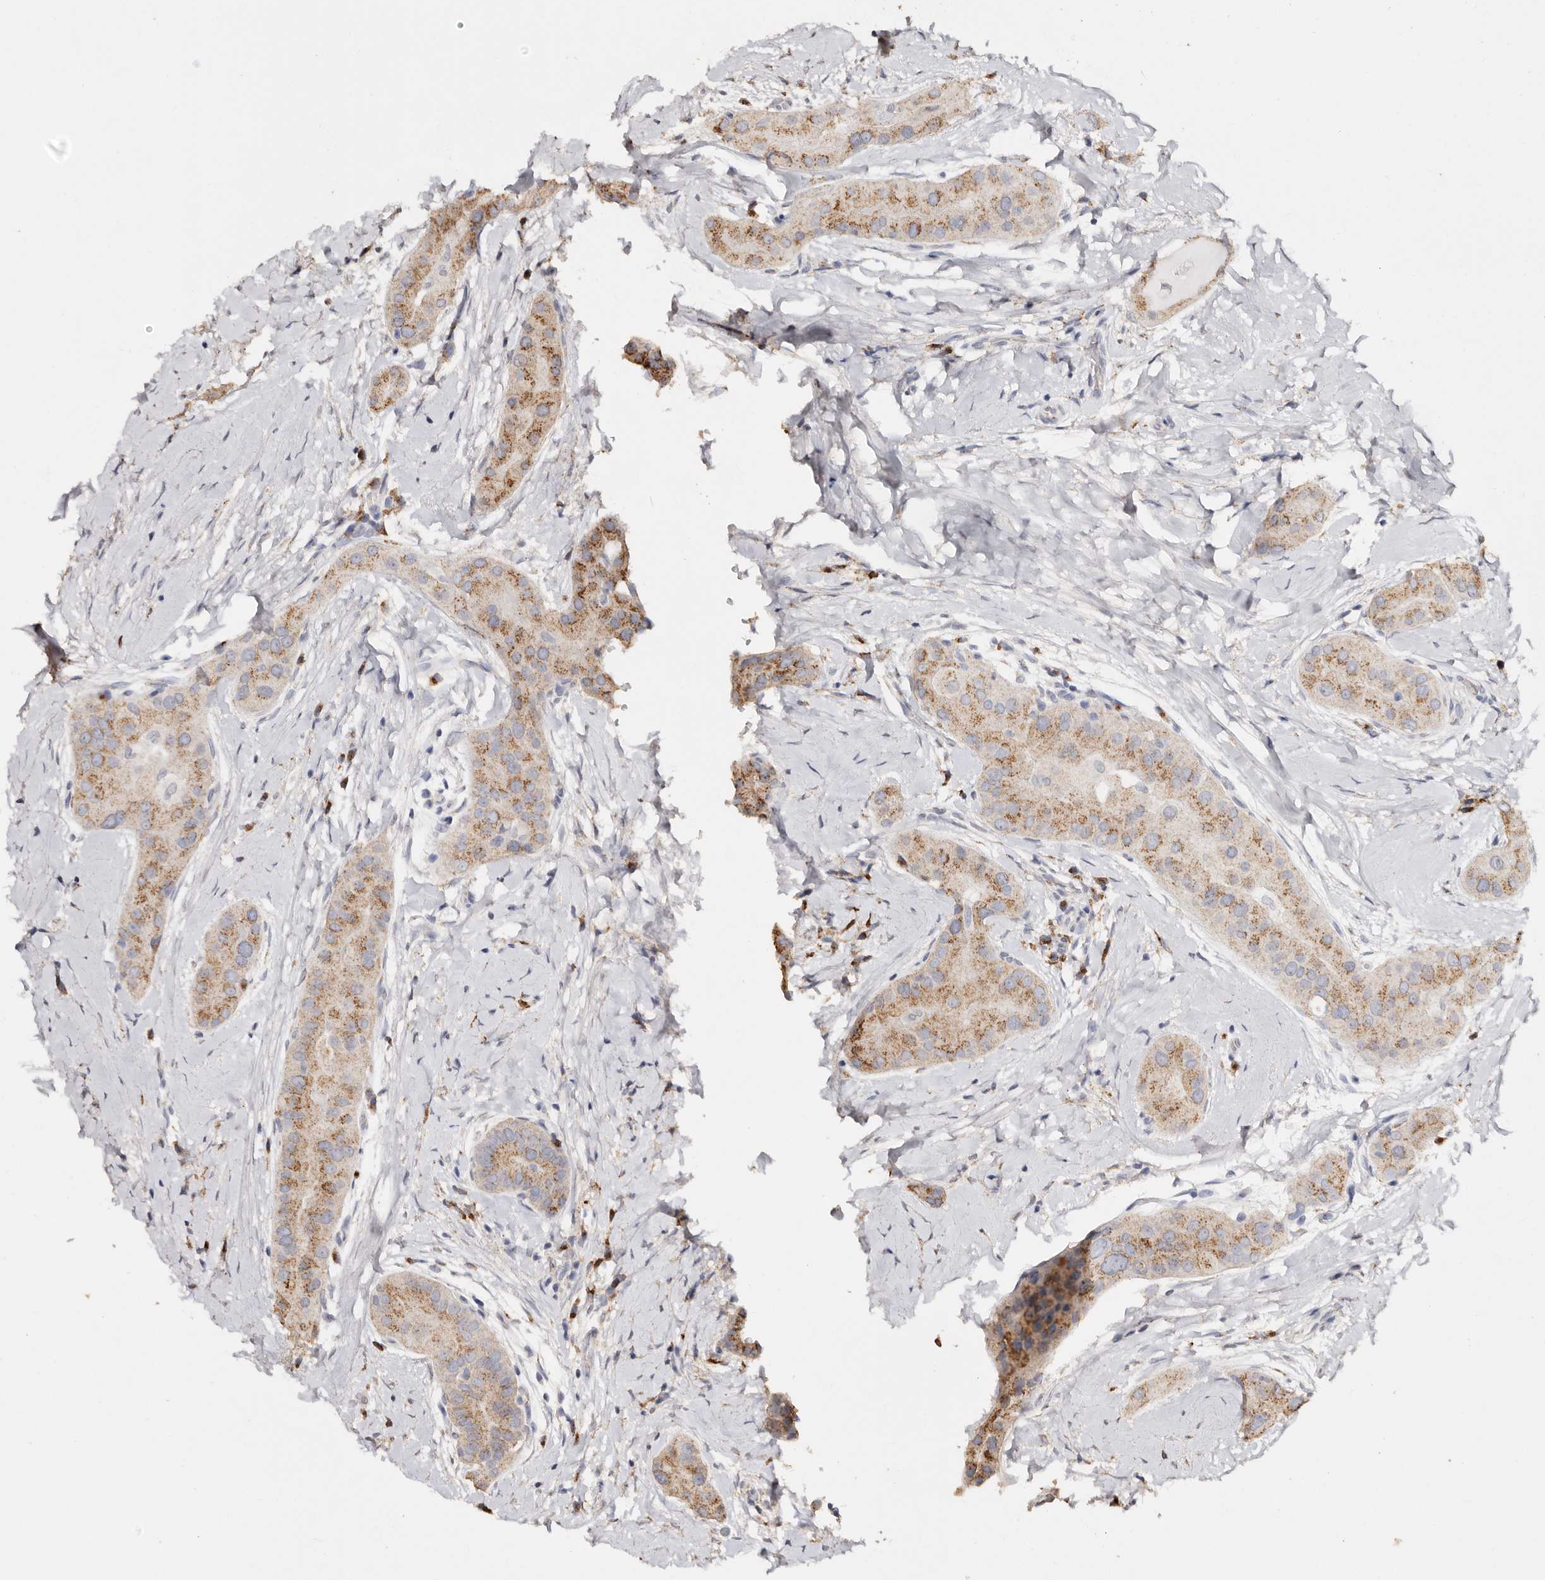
{"staining": {"intensity": "moderate", "quantity": ">75%", "location": "cytoplasmic/membranous"}, "tissue": "thyroid cancer", "cell_type": "Tumor cells", "image_type": "cancer", "snomed": [{"axis": "morphology", "description": "Papillary adenocarcinoma, NOS"}, {"axis": "topography", "description": "Thyroid gland"}], "caption": "A micrograph showing moderate cytoplasmic/membranous positivity in approximately >75% of tumor cells in thyroid papillary adenocarcinoma, as visualized by brown immunohistochemical staining.", "gene": "LGALS7B", "patient": {"sex": "male", "age": 33}}